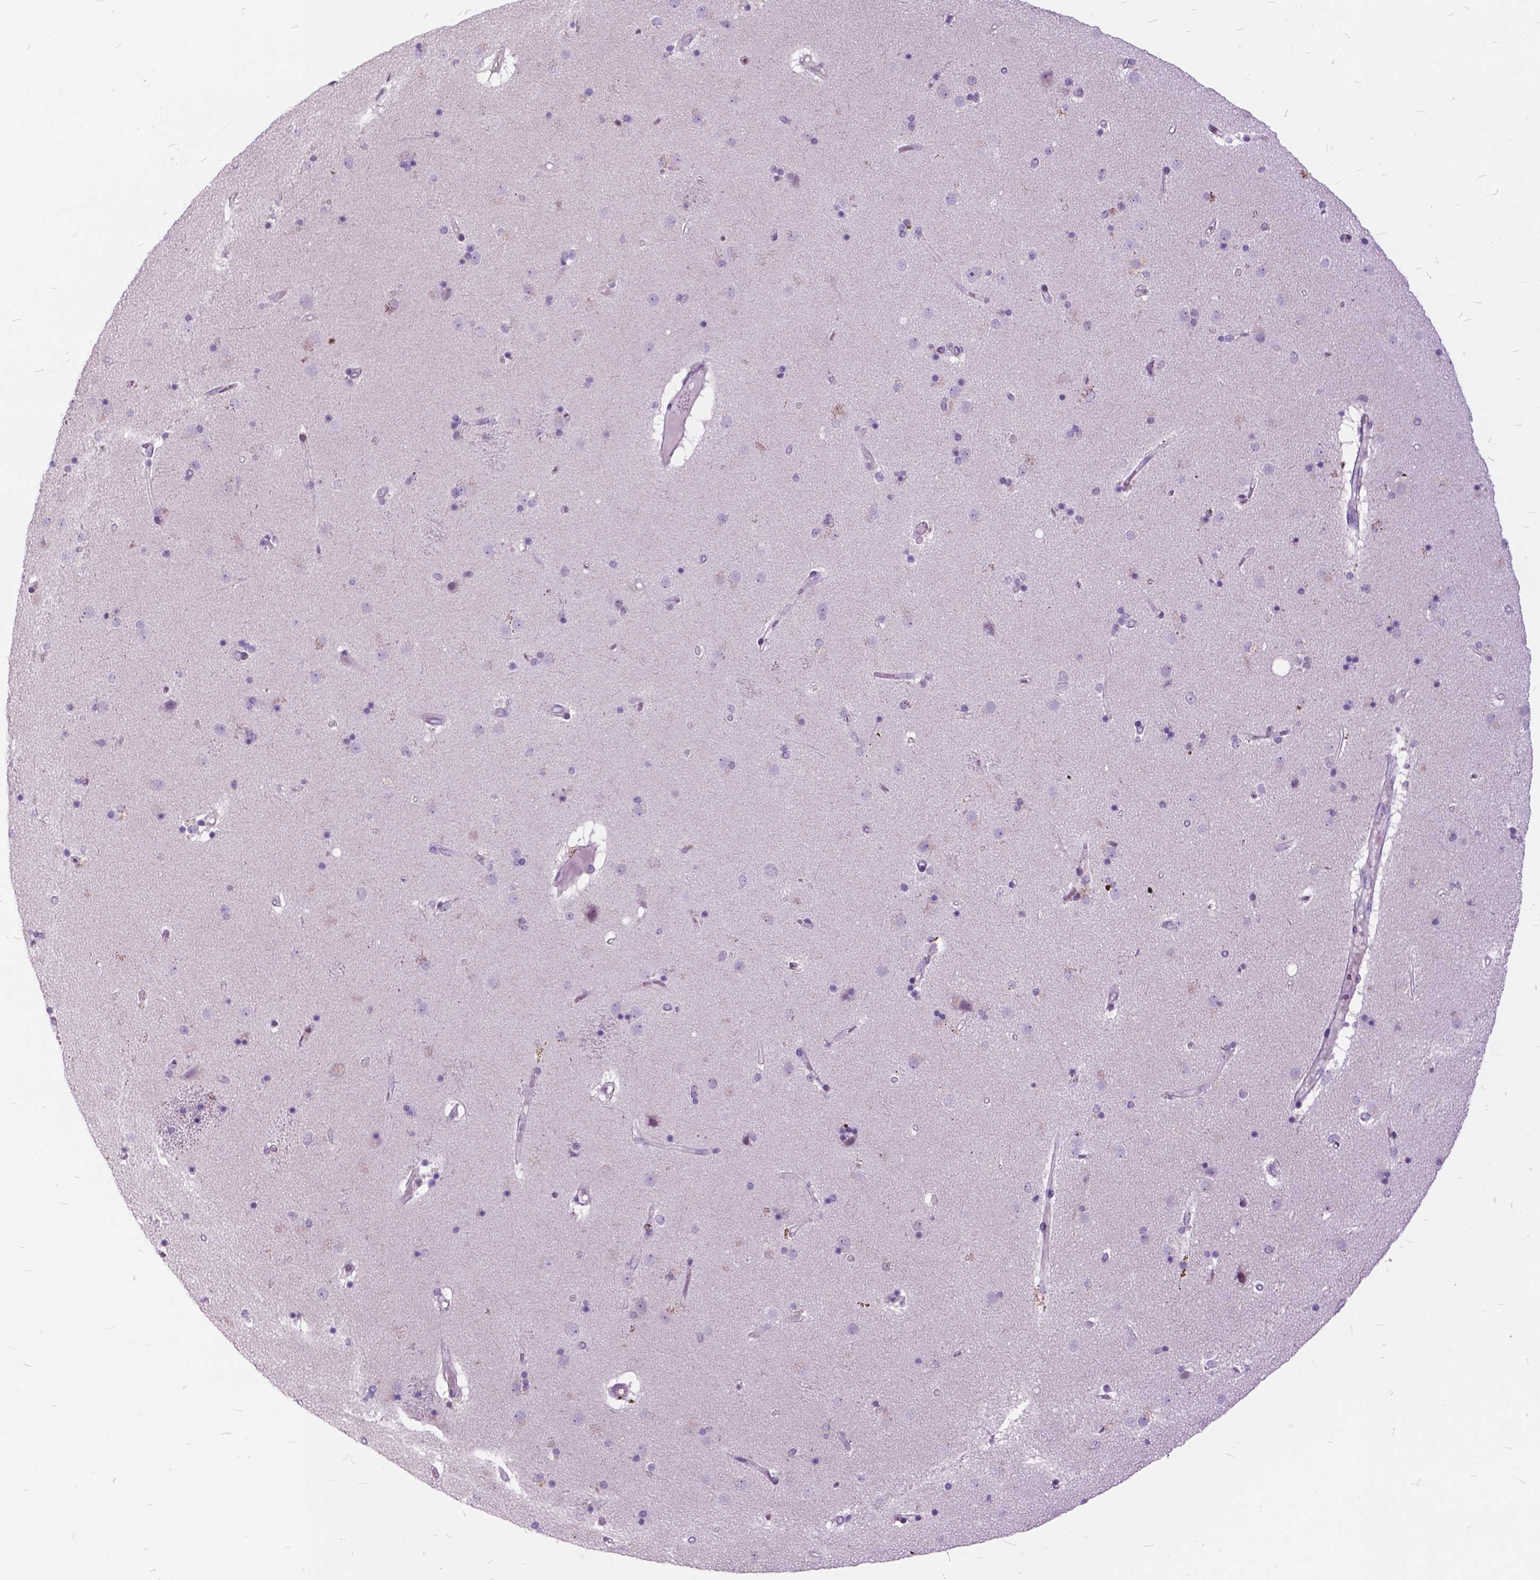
{"staining": {"intensity": "negative", "quantity": "none", "location": "none"}, "tissue": "caudate", "cell_type": "Glial cells", "image_type": "normal", "snomed": [{"axis": "morphology", "description": "Normal tissue, NOS"}, {"axis": "topography", "description": "Lateral ventricle wall"}], "caption": "An immunohistochemistry histopathology image of benign caudate is shown. There is no staining in glial cells of caudate.", "gene": "SP140", "patient": {"sex": "female", "age": 71}}